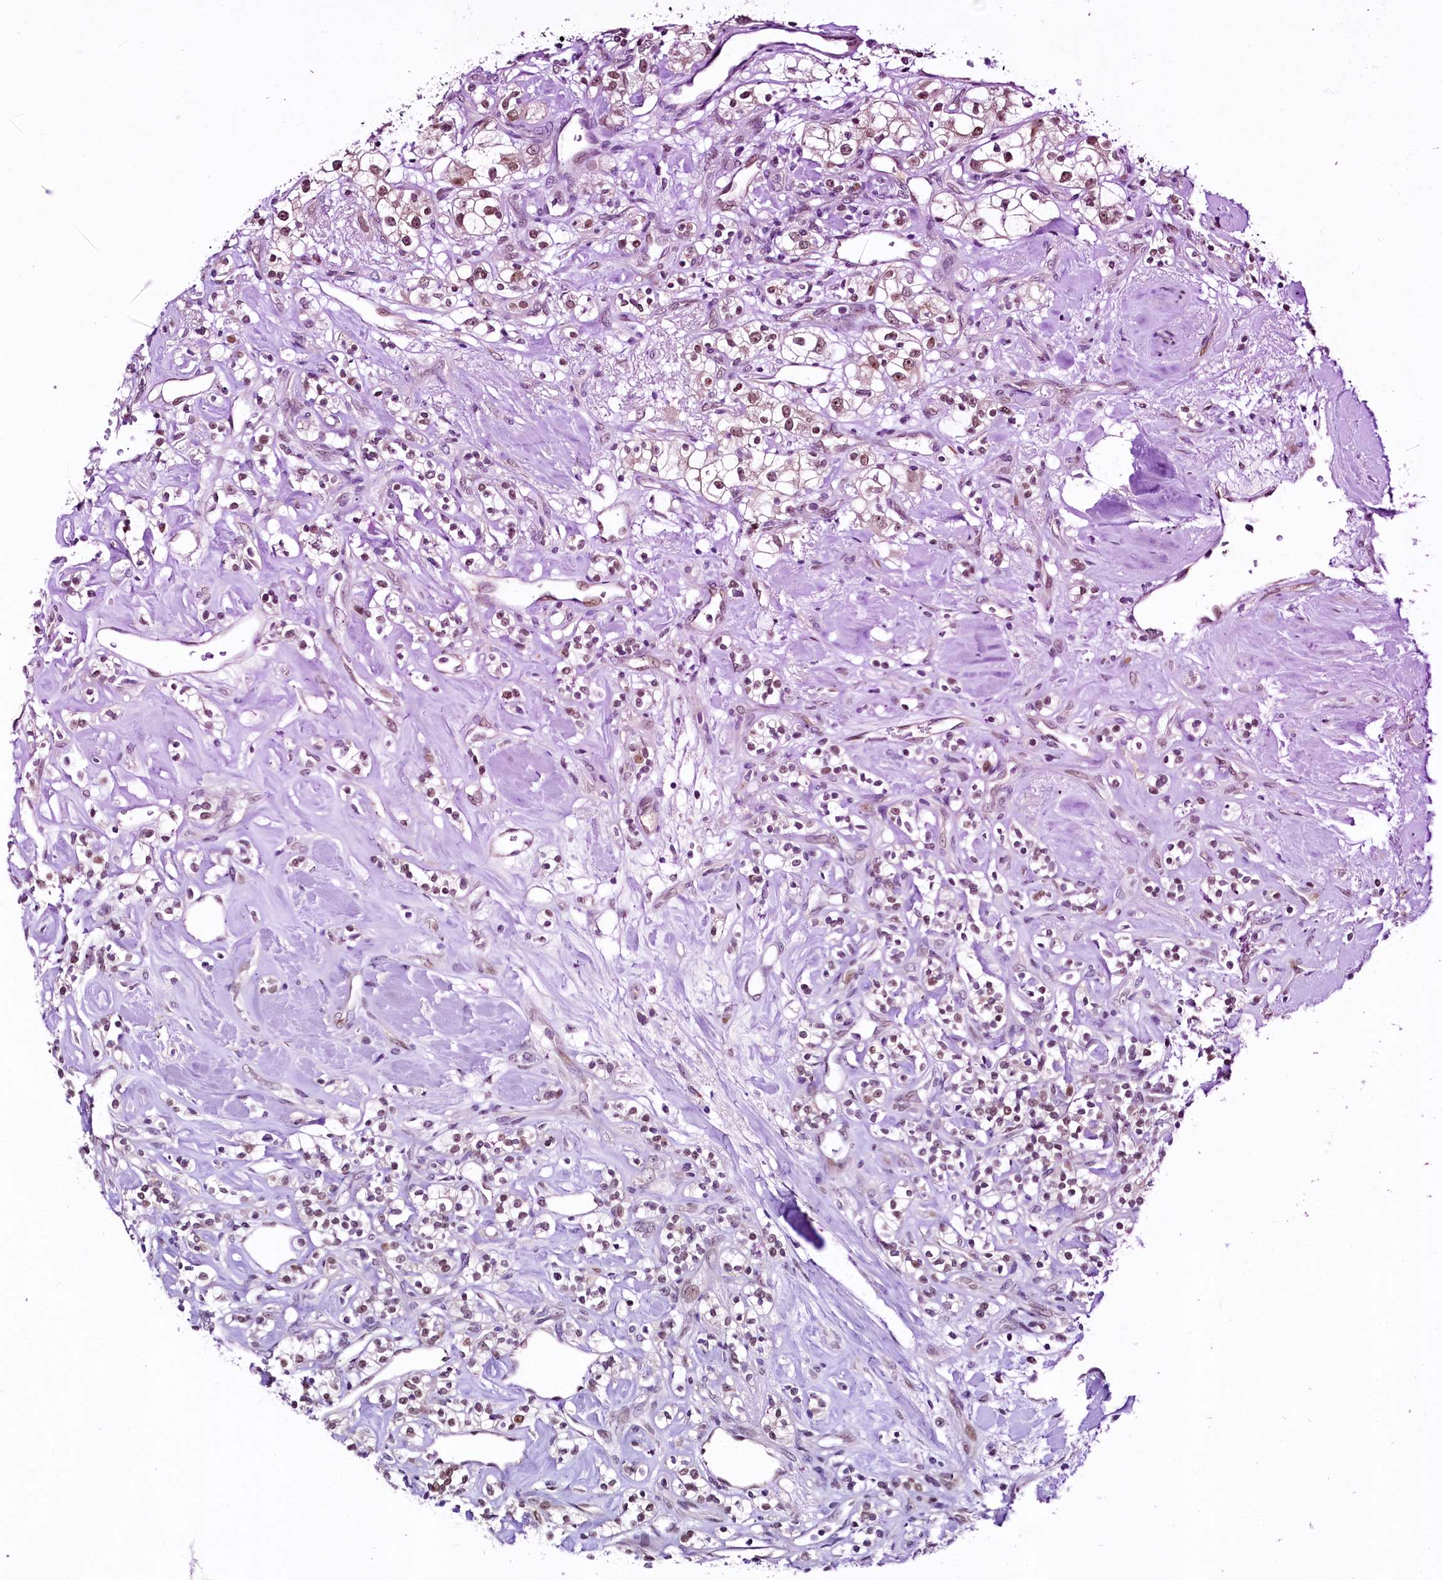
{"staining": {"intensity": "moderate", "quantity": ">75%", "location": "nuclear"}, "tissue": "renal cancer", "cell_type": "Tumor cells", "image_type": "cancer", "snomed": [{"axis": "morphology", "description": "Adenocarcinoma, NOS"}, {"axis": "topography", "description": "Kidney"}], "caption": "Renal adenocarcinoma stained for a protein demonstrates moderate nuclear positivity in tumor cells.", "gene": "LEUTX", "patient": {"sex": "male", "age": 77}}